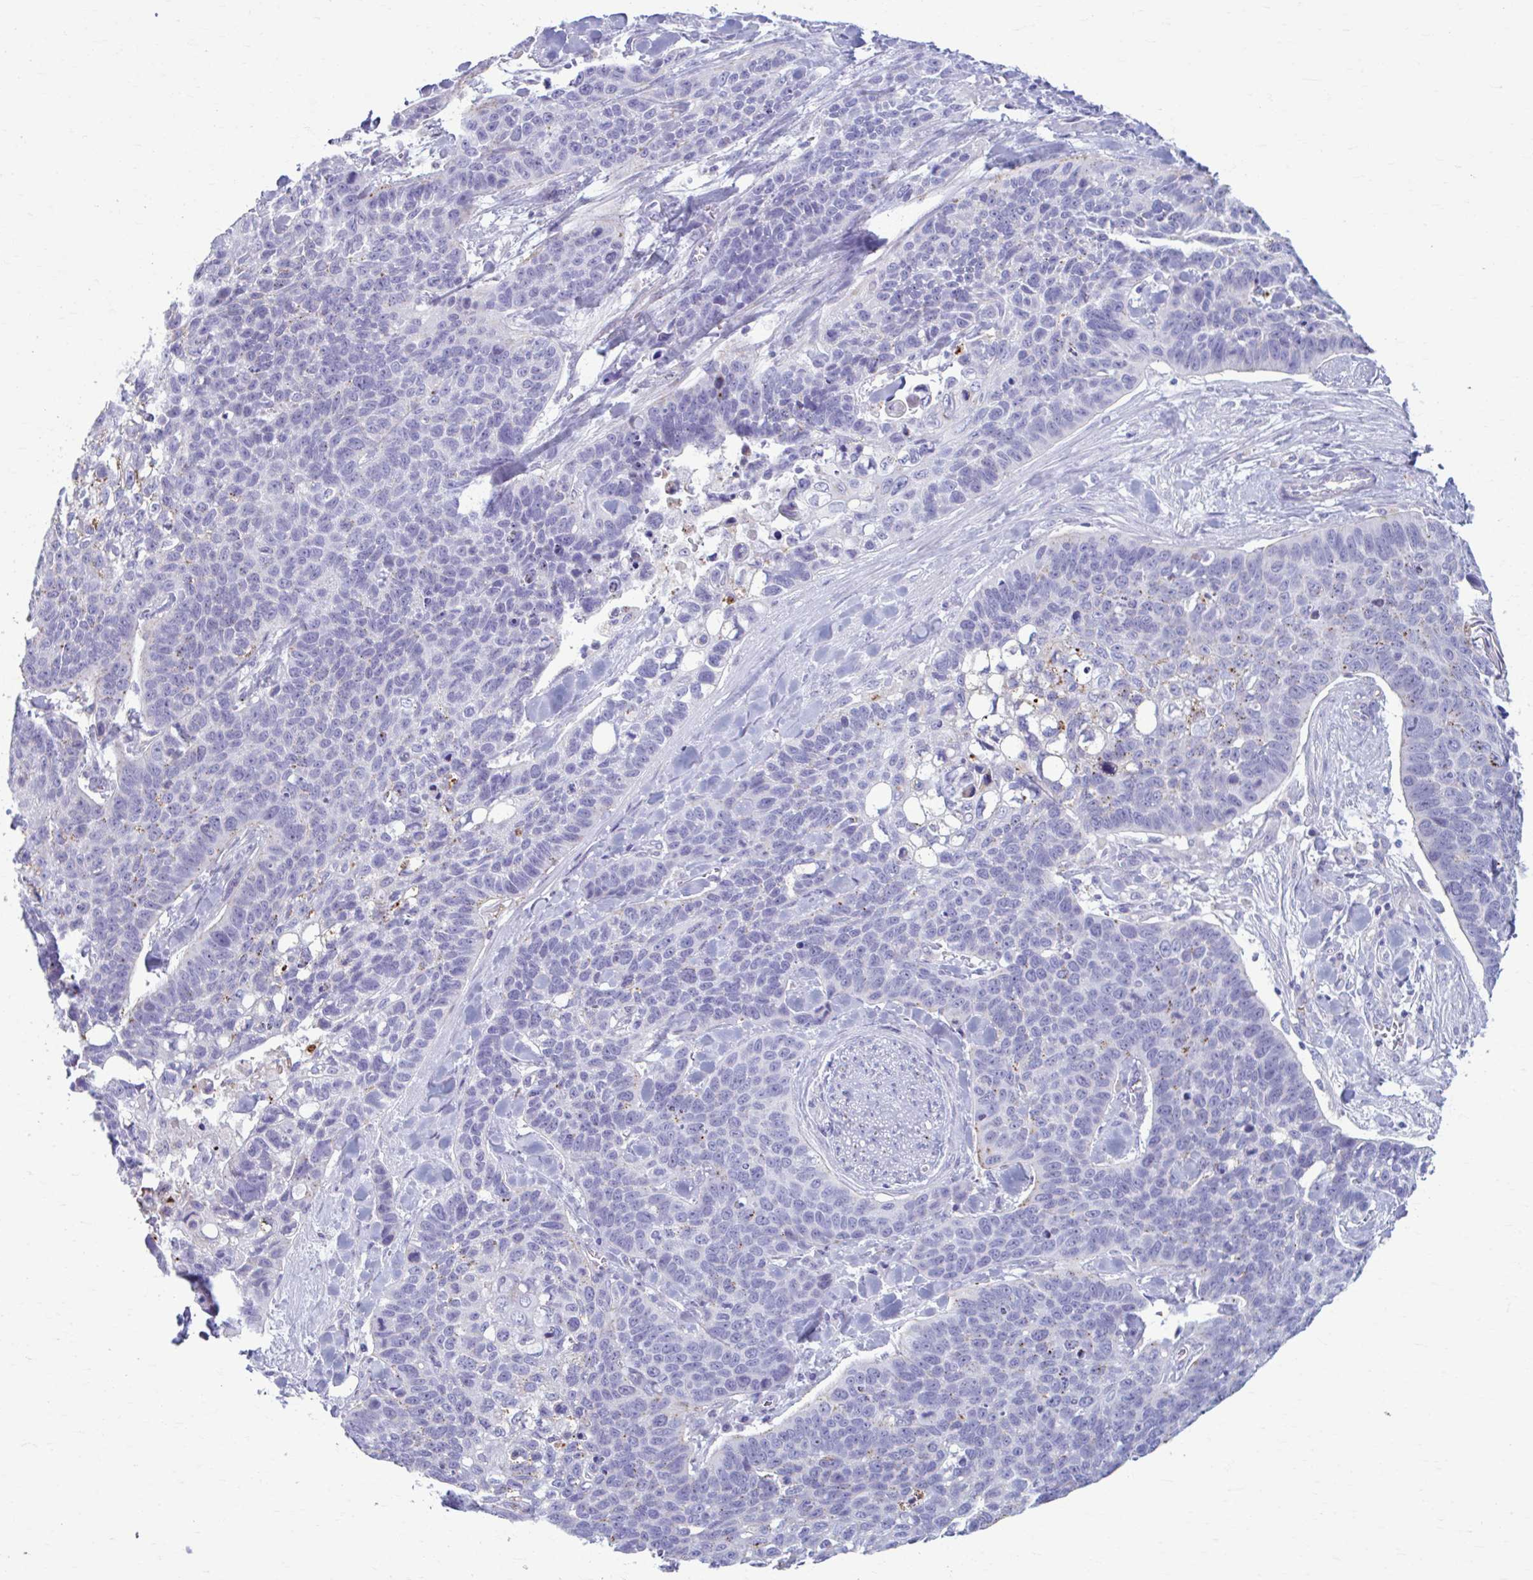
{"staining": {"intensity": "negative", "quantity": "none", "location": "none"}, "tissue": "lung cancer", "cell_type": "Tumor cells", "image_type": "cancer", "snomed": [{"axis": "morphology", "description": "Squamous cell carcinoma, NOS"}, {"axis": "topography", "description": "Lung"}], "caption": "Human lung cancer (squamous cell carcinoma) stained for a protein using IHC demonstrates no positivity in tumor cells.", "gene": "C12orf71", "patient": {"sex": "male", "age": 62}}